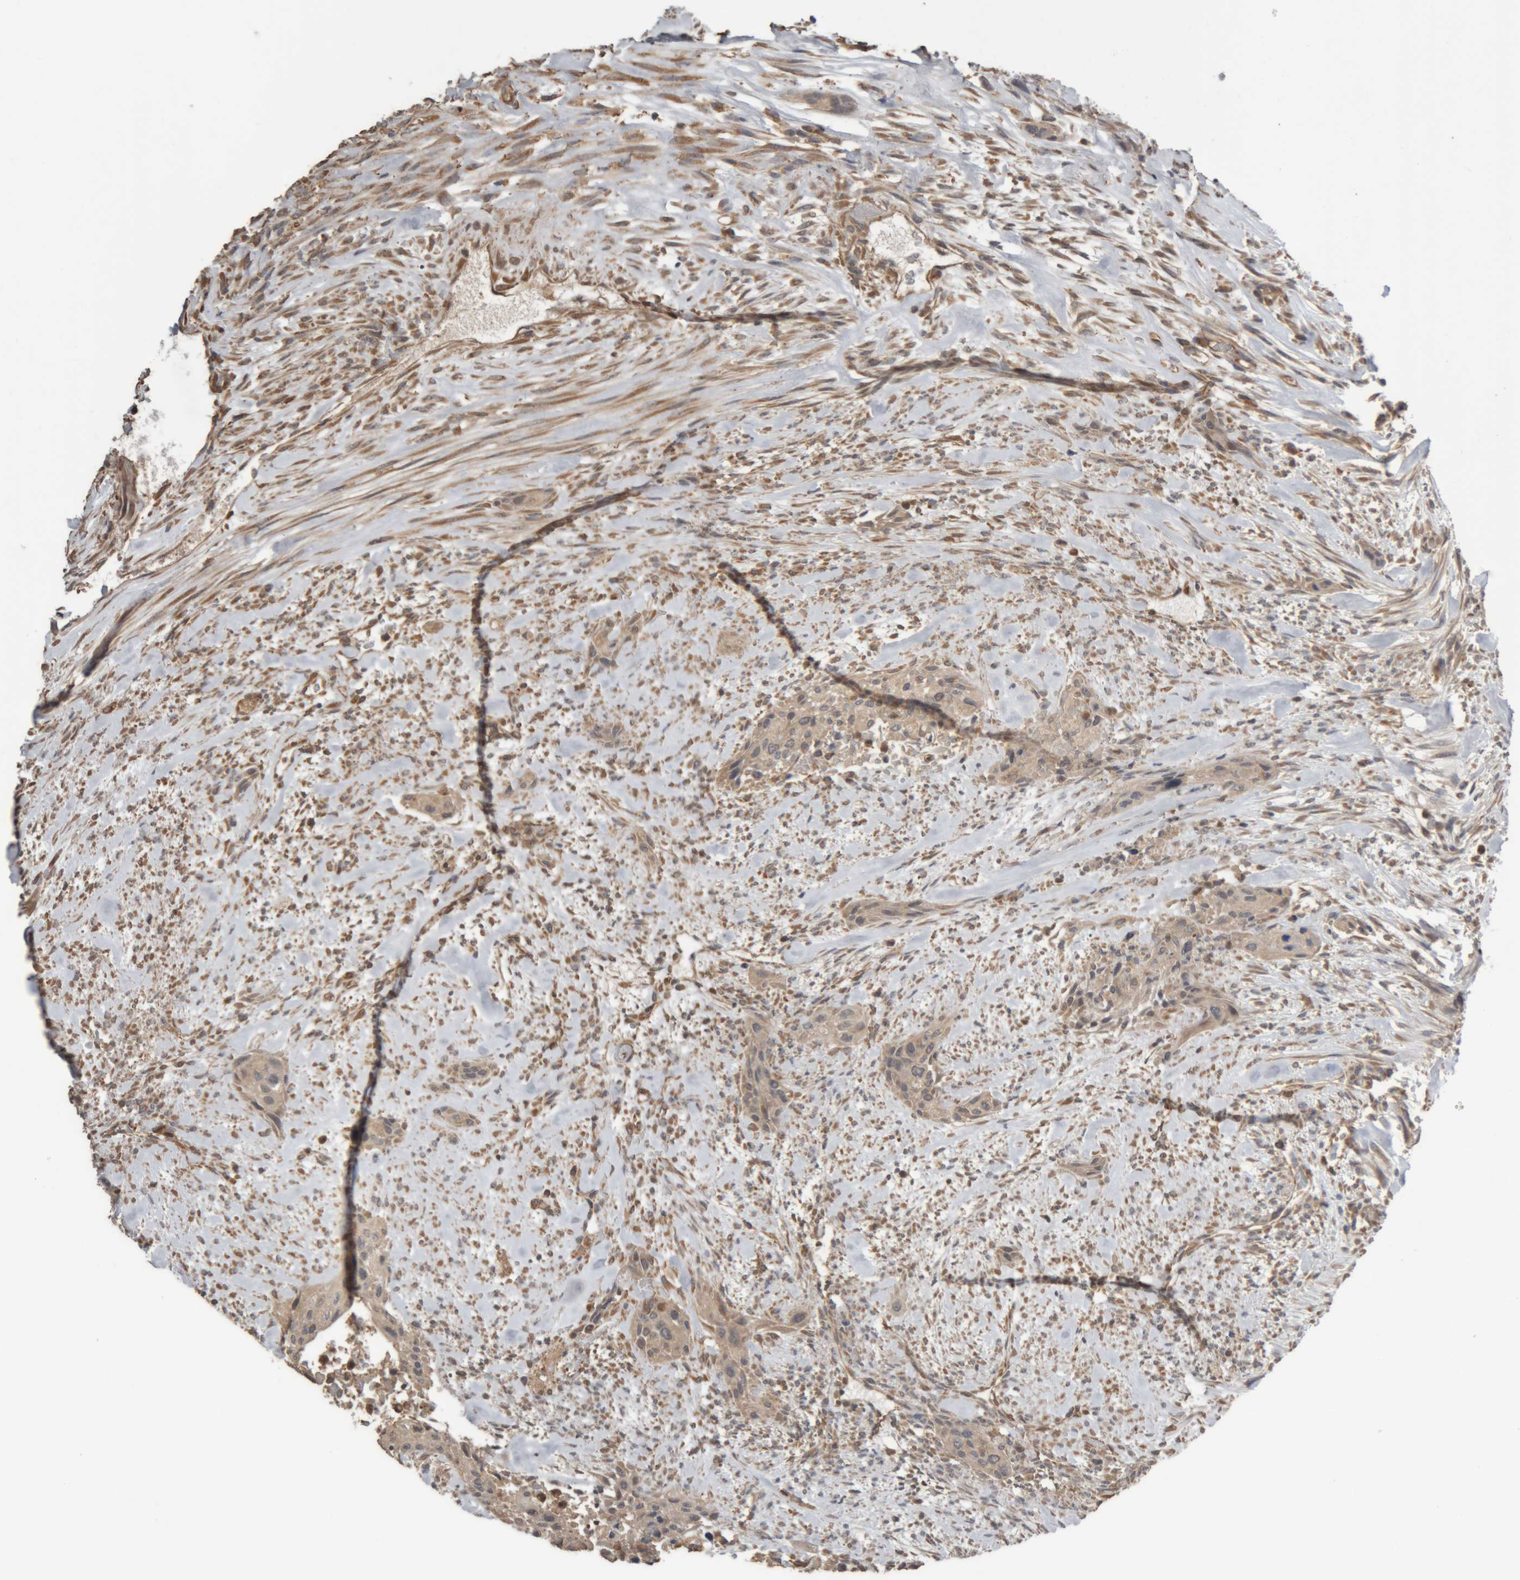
{"staining": {"intensity": "weak", "quantity": ">75%", "location": "cytoplasmic/membranous"}, "tissue": "urothelial cancer", "cell_type": "Tumor cells", "image_type": "cancer", "snomed": [{"axis": "morphology", "description": "Urothelial carcinoma, High grade"}, {"axis": "topography", "description": "Urinary bladder"}], "caption": "Human urothelial carcinoma (high-grade) stained with a protein marker exhibits weak staining in tumor cells.", "gene": "TMED7", "patient": {"sex": "male", "age": 35}}